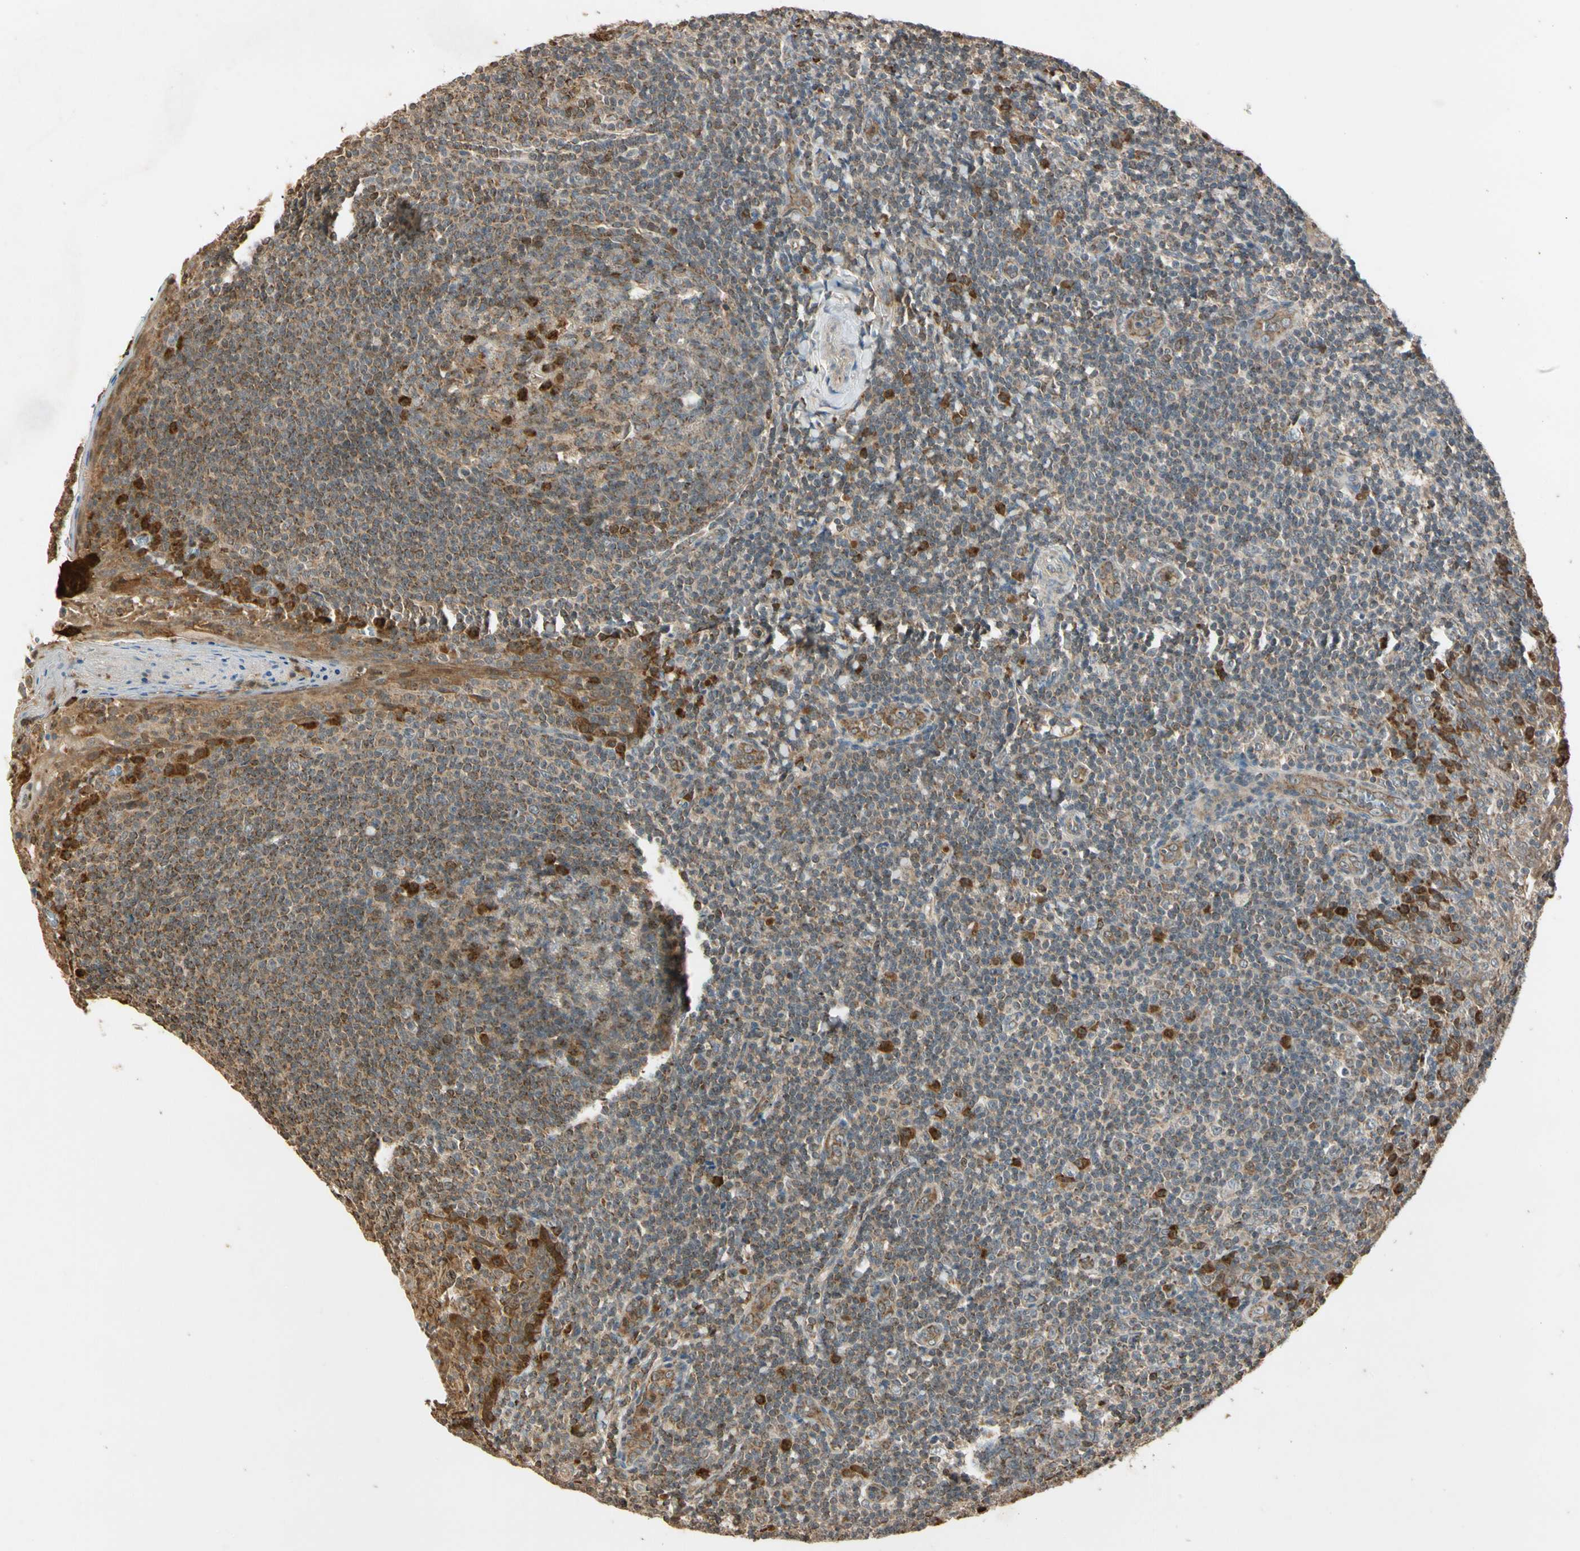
{"staining": {"intensity": "moderate", "quantity": "25%-75%", "location": "cytoplasmic/membranous"}, "tissue": "tonsil", "cell_type": "Germinal center cells", "image_type": "normal", "snomed": [{"axis": "morphology", "description": "Normal tissue, NOS"}, {"axis": "topography", "description": "Tonsil"}], "caption": "Immunohistochemistry (DAB (3,3'-diaminobenzidine)) staining of normal human tonsil shows moderate cytoplasmic/membranous protein expression in approximately 25%-75% of germinal center cells.", "gene": "PRDX5", "patient": {"sex": "male", "age": 31}}